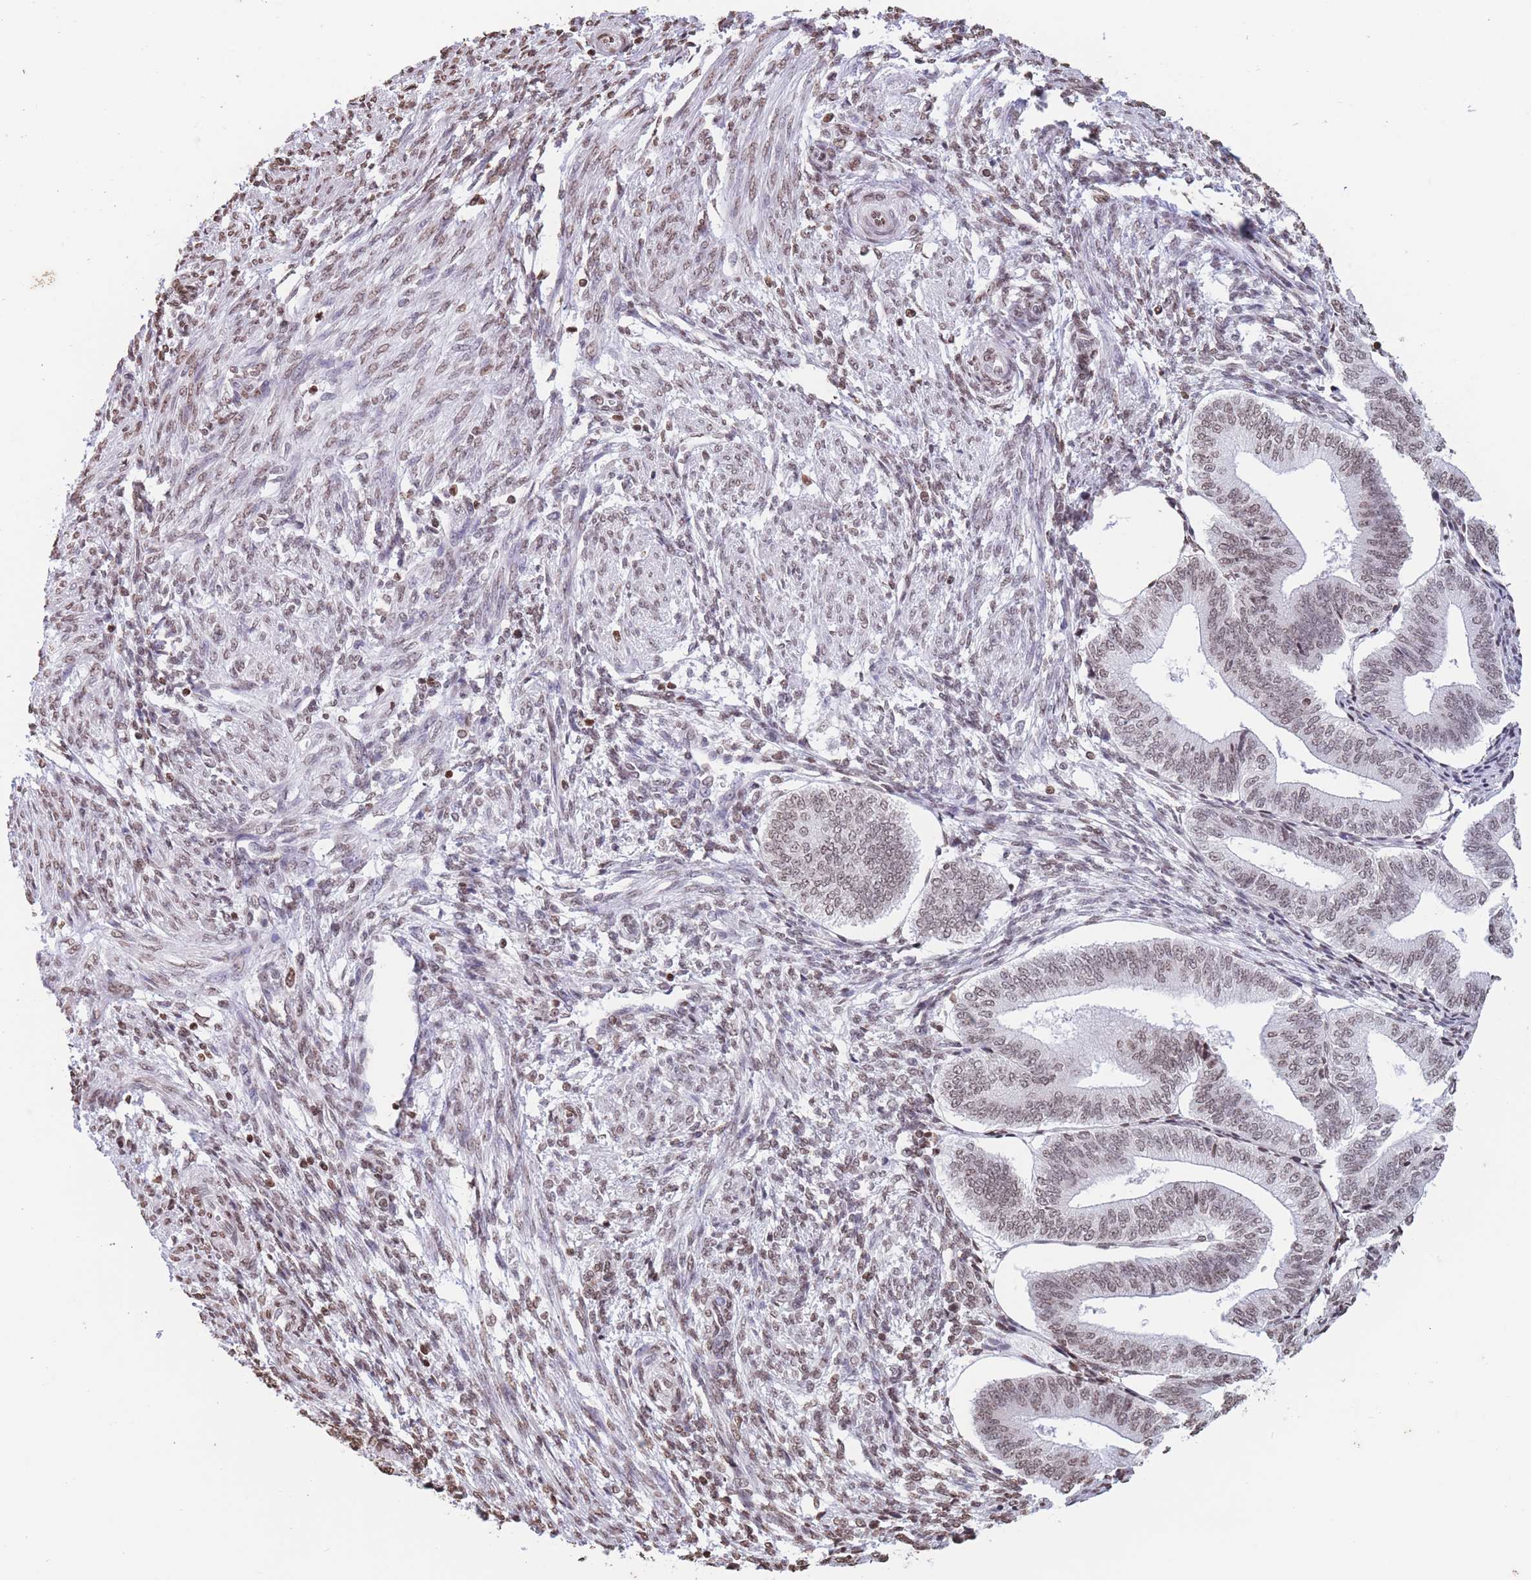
{"staining": {"intensity": "moderate", "quantity": ">75%", "location": "nuclear"}, "tissue": "endometrium", "cell_type": "Cells in endometrial stroma", "image_type": "normal", "snomed": [{"axis": "morphology", "description": "Normal tissue, NOS"}, {"axis": "topography", "description": "Endometrium"}], "caption": "Brown immunohistochemical staining in unremarkable human endometrium reveals moderate nuclear expression in approximately >75% of cells in endometrial stroma.", "gene": "H2BC10", "patient": {"sex": "female", "age": 34}}